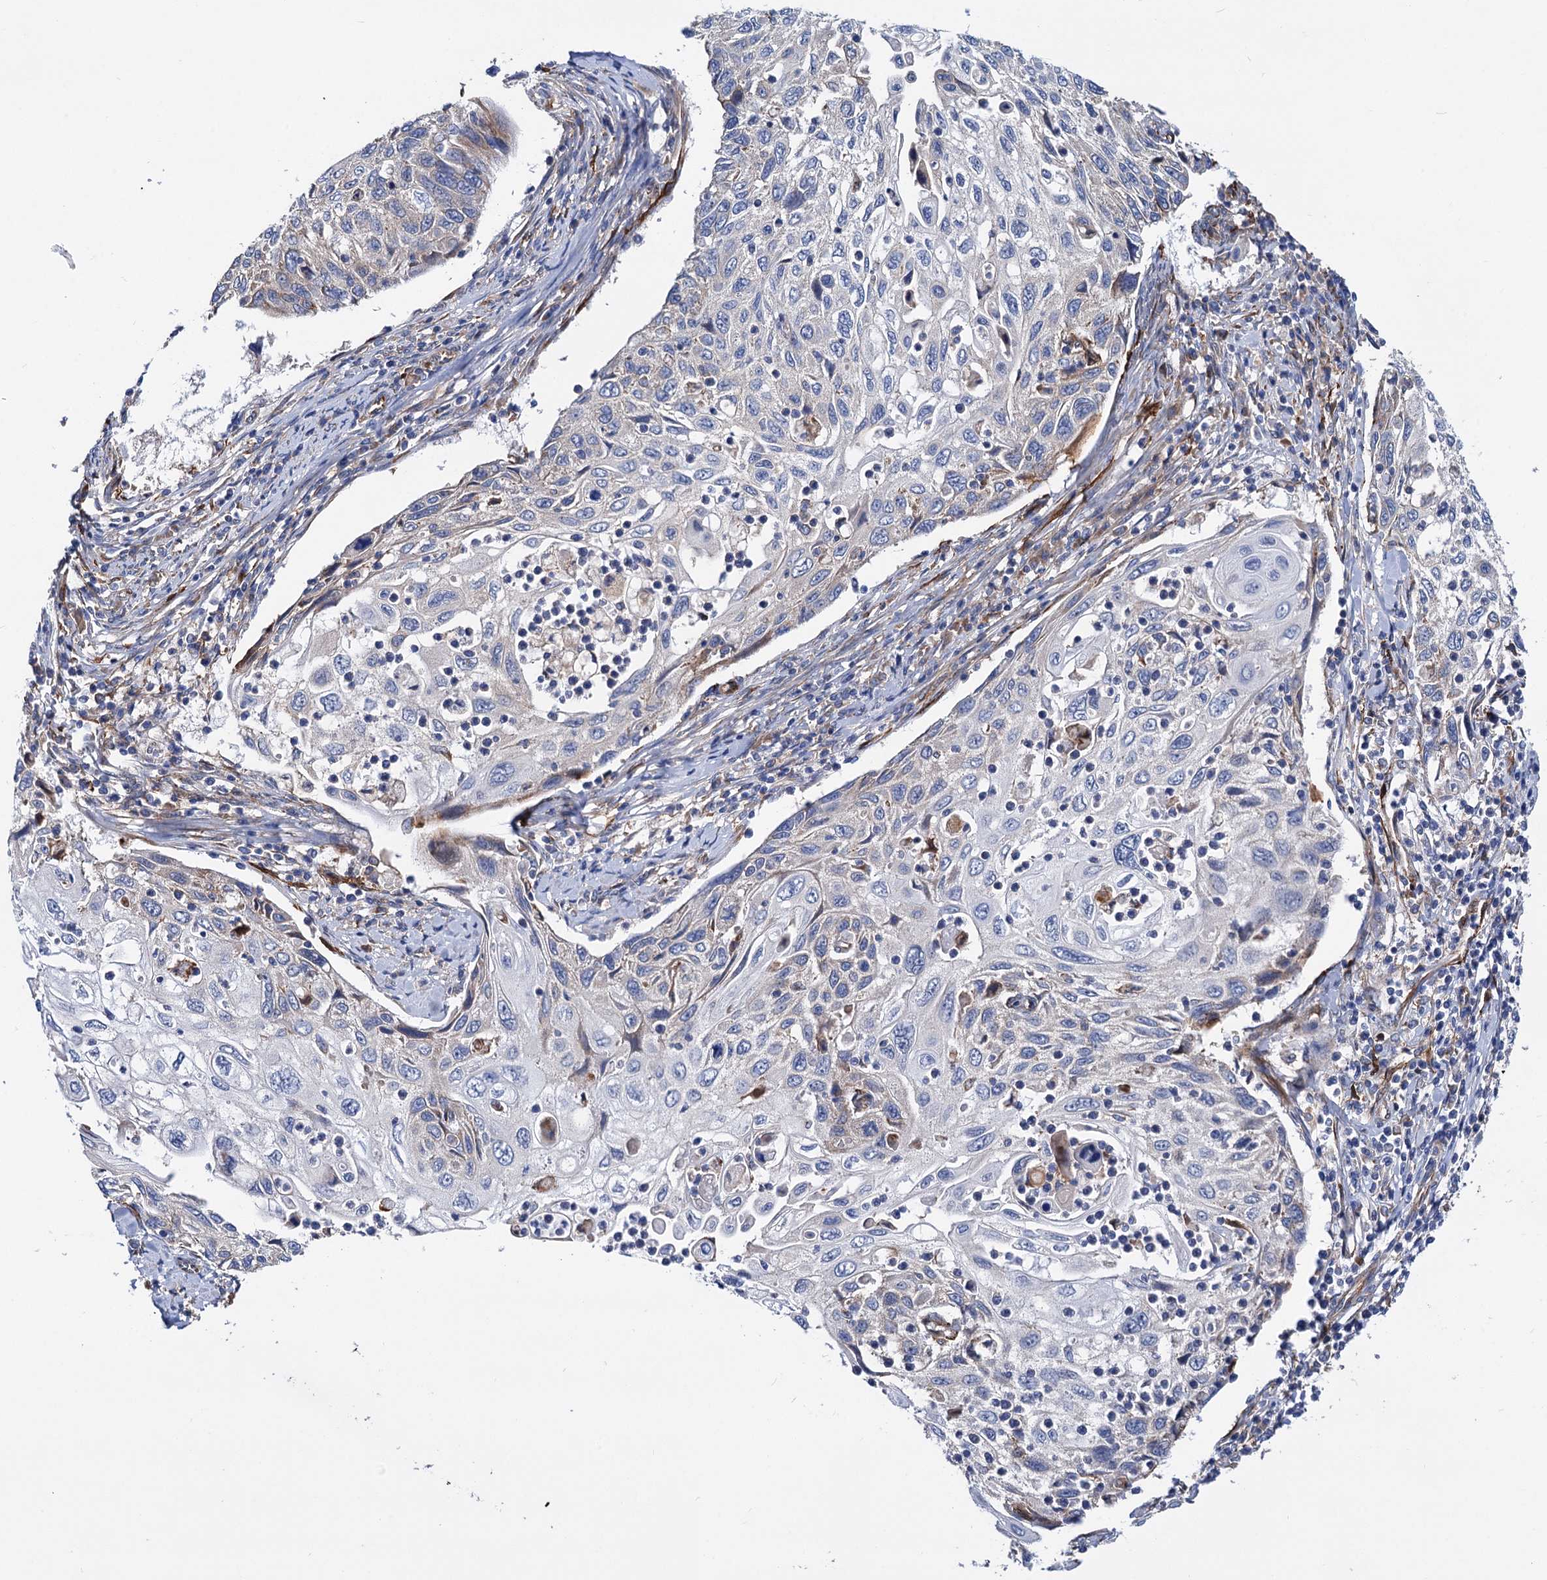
{"staining": {"intensity": "negative", "quantity": "none", "location": "none"}, "tissue": "cervical cancer", "cell_type": "Tumor cells", "image_type": "cancer", "snomed": [{"axis": "morphology", "description": "Squamous cell carcinoma, NOS"}, {"axis": "topography", "description": "Cervix"}], "caption": "Image shows no significant protein staining in tumor cells of cervical squamous cell carcinoma.", "gene": "TRIM55", "patient": {"sex": "female", "age": 70}}